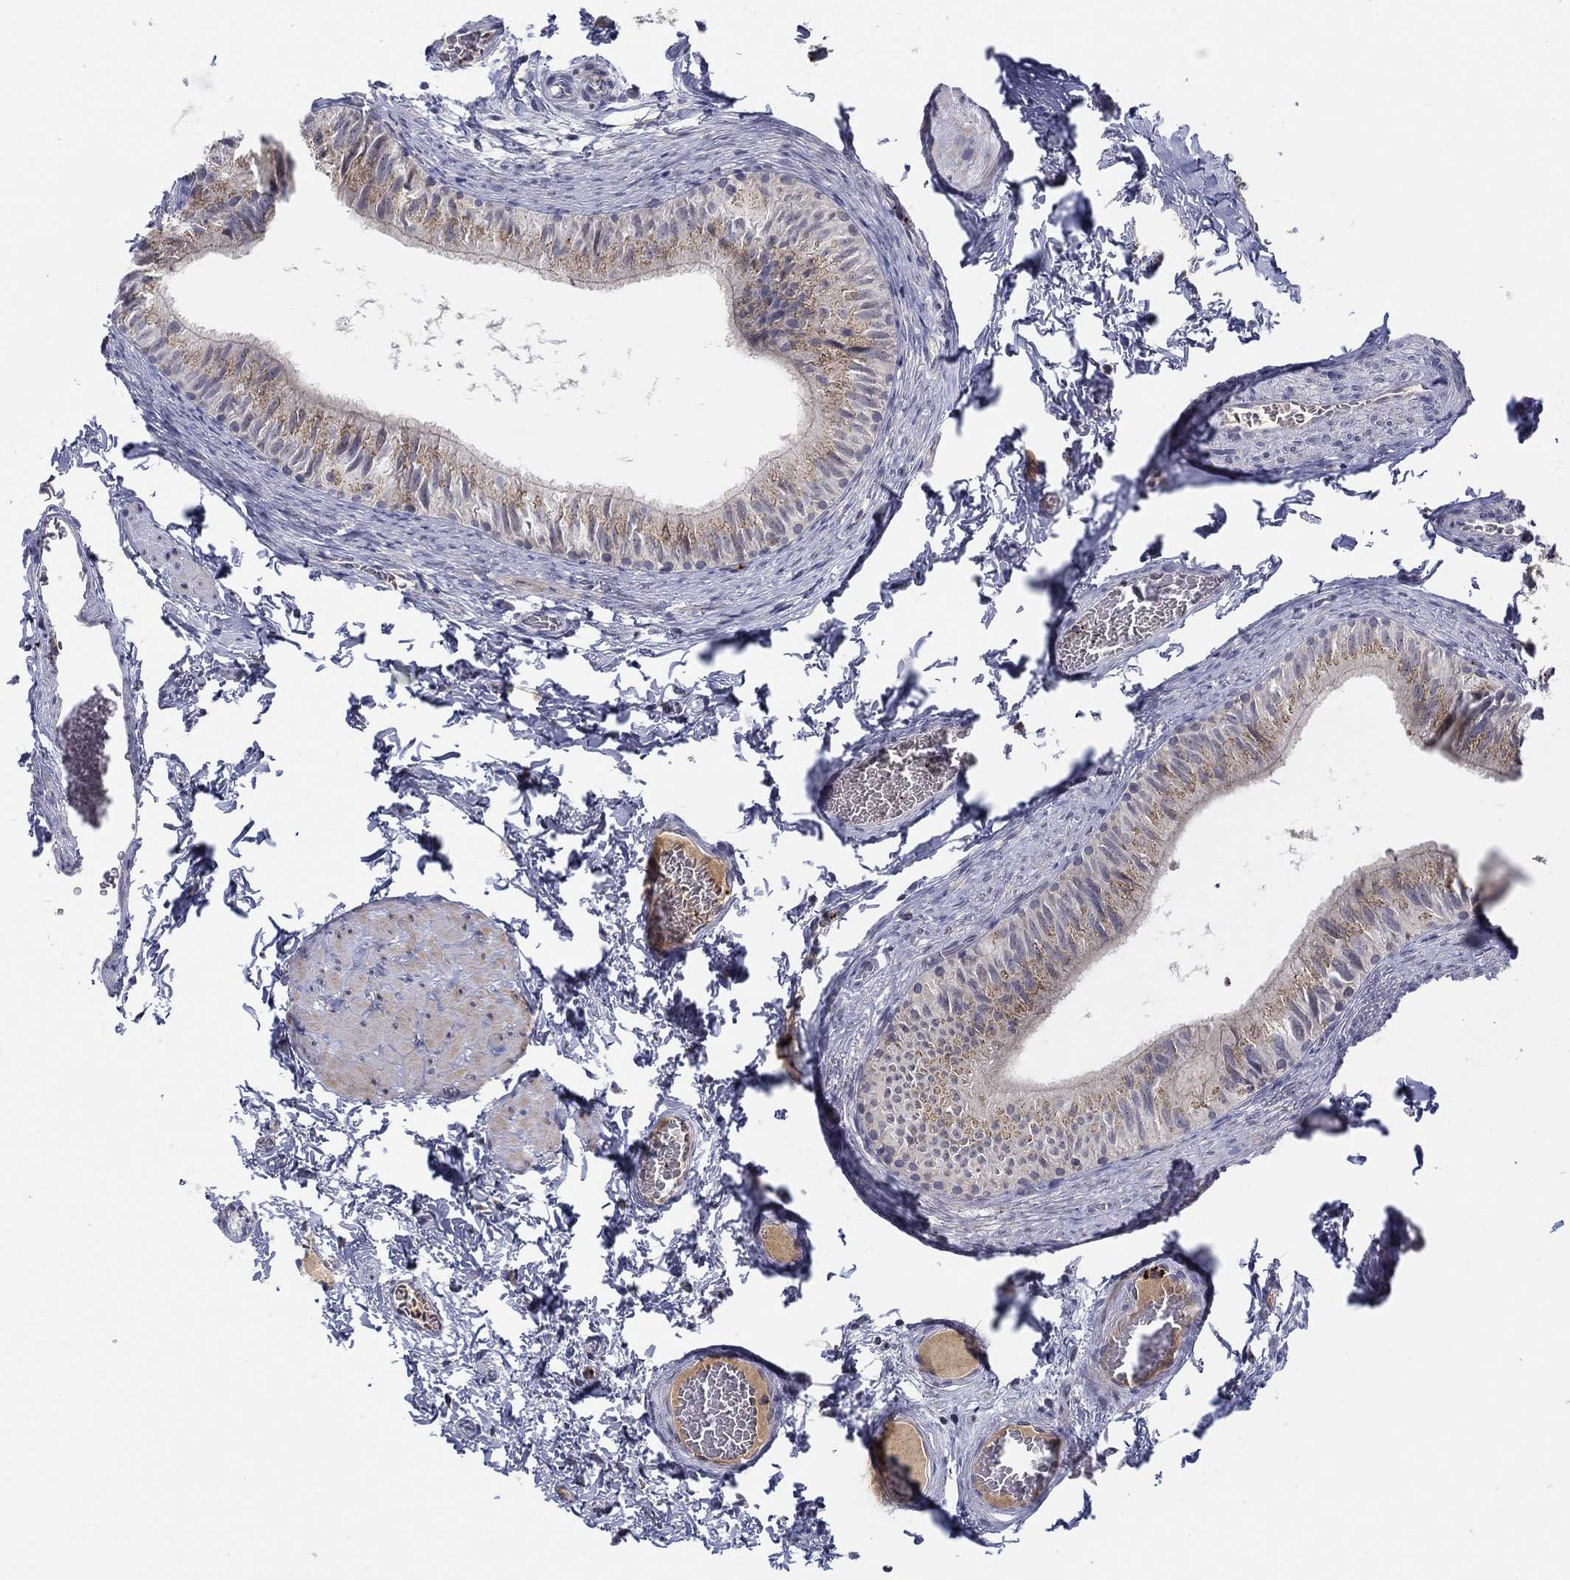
{"staining": {"intensity": "moderate", "quantity": "<25%", "location": "nuclear"}, "tissue": "epididymis", "cell_type": "Glandular cells", "image_type": "normal", "snomed": [{"axis": "morphology", "description": "Normal tissue, NOS"}, {"axis": "topography", "description": "Epididymis"}, {"axis": "topography", "description": "Vas deferens"}], "caption": "Immunohistochemistry (IHC) (DAB (3,3'-diaminobenzidine)) staining of normal epididymis exhibits moderate nuclear protein staining in about <25% of glandular cells. The staining was performed using DAB (3,3'-diaminobenzidine) to visualize the protein expression in brown, while the nuclei were stained in blue with hematoxylin (Magnification: 20x).", "gene": "ALOX12", "patient": {"sex": "male", "age": 23}}